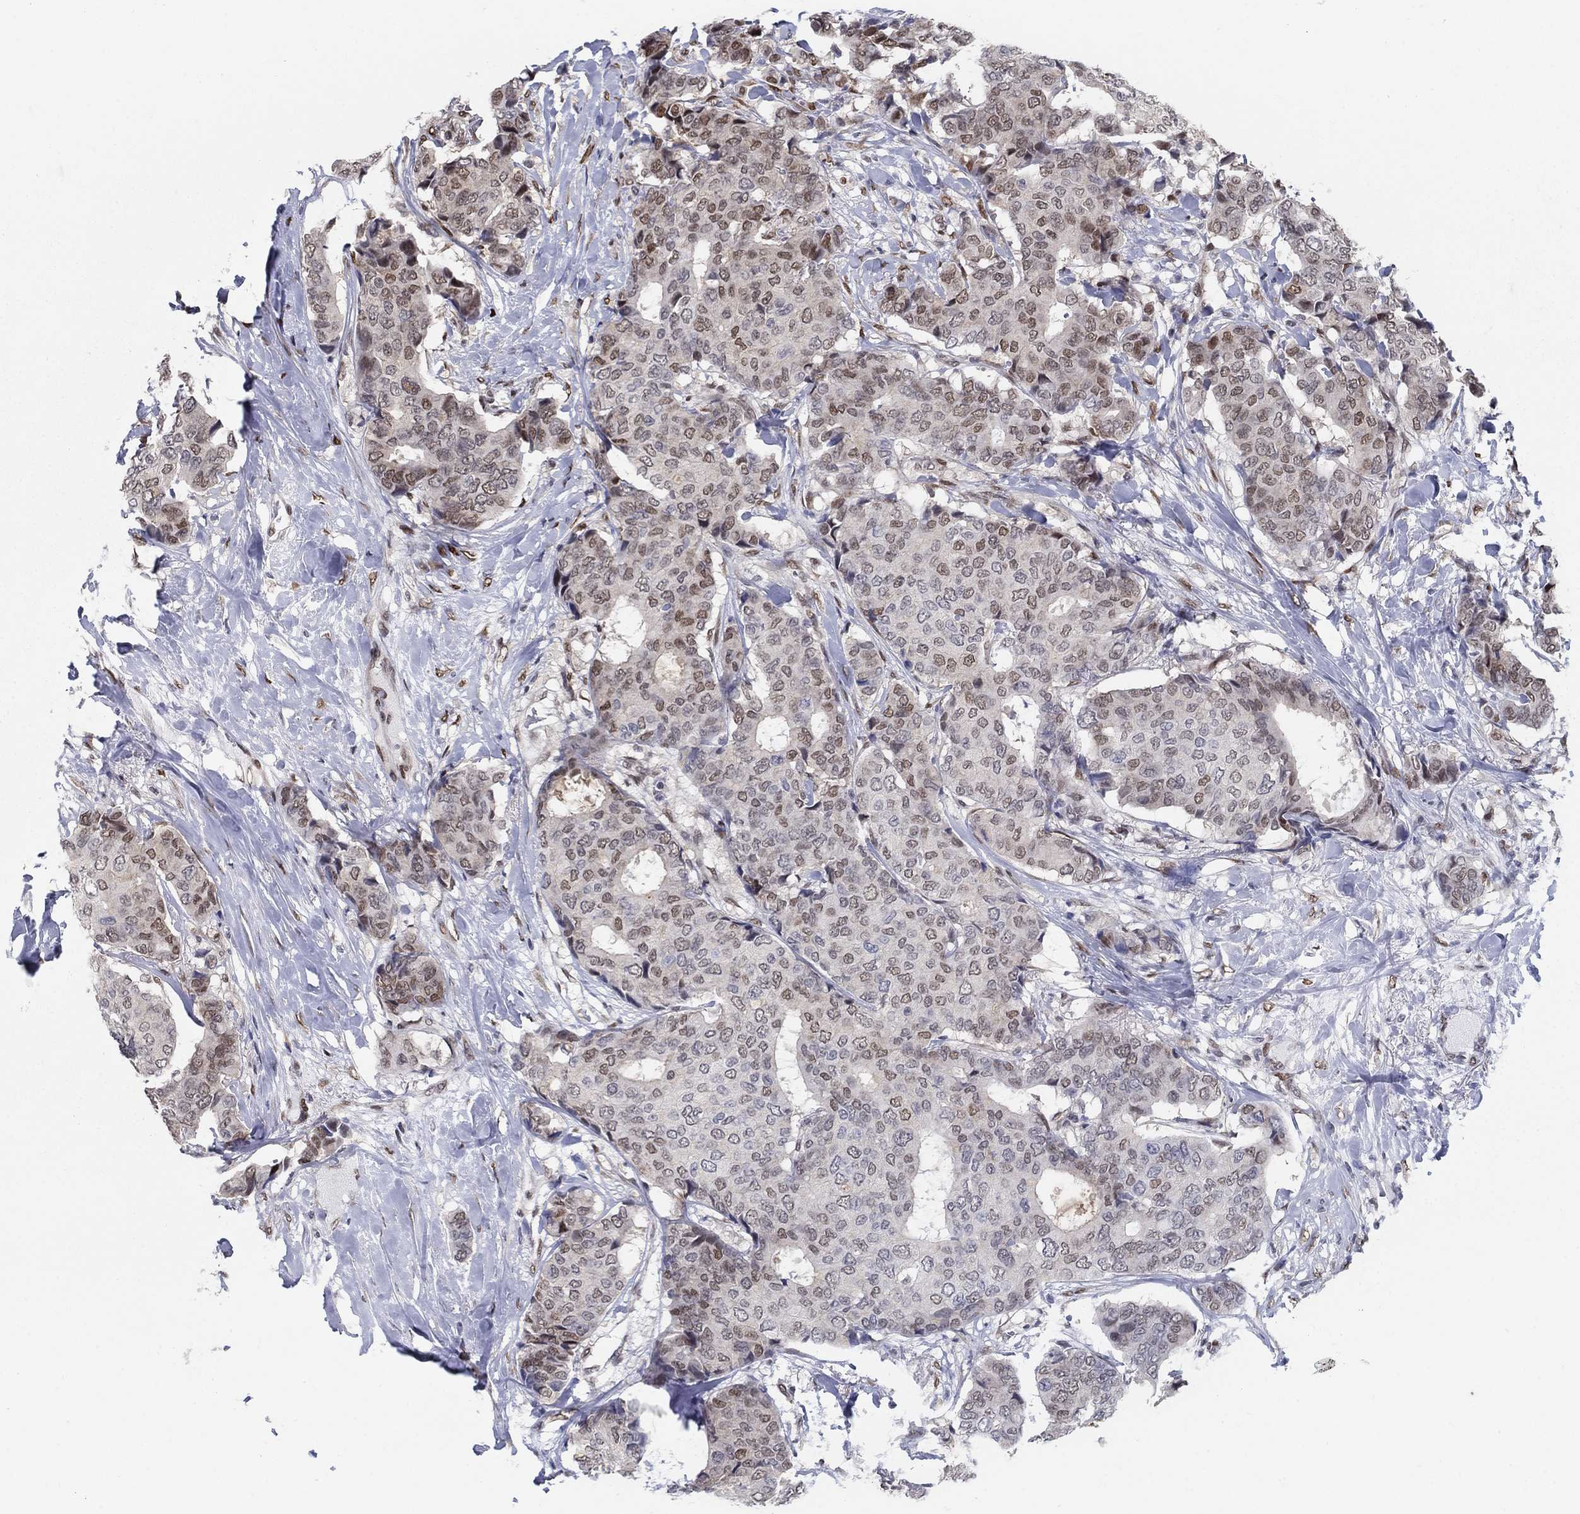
{"staining": {"intensity": "moderate", "quantity": "<25%", "location": "nuclear"}, "tissue": "breast cancer", "cell_type": "Tumor cells", "image_type": "cancer", "snomed": [{"axis": "morphology", "description": "Duct carcinoma"}, {"axis": "topography", "description": "Breast"}], "caption": "An image of breast infiltrating ductal carcinoma stained for a protein demonstrates moderate nuclear brown staining in tumor cells.", "gene": "CENPE", "patient": {"sex": "female", "age": 75}}